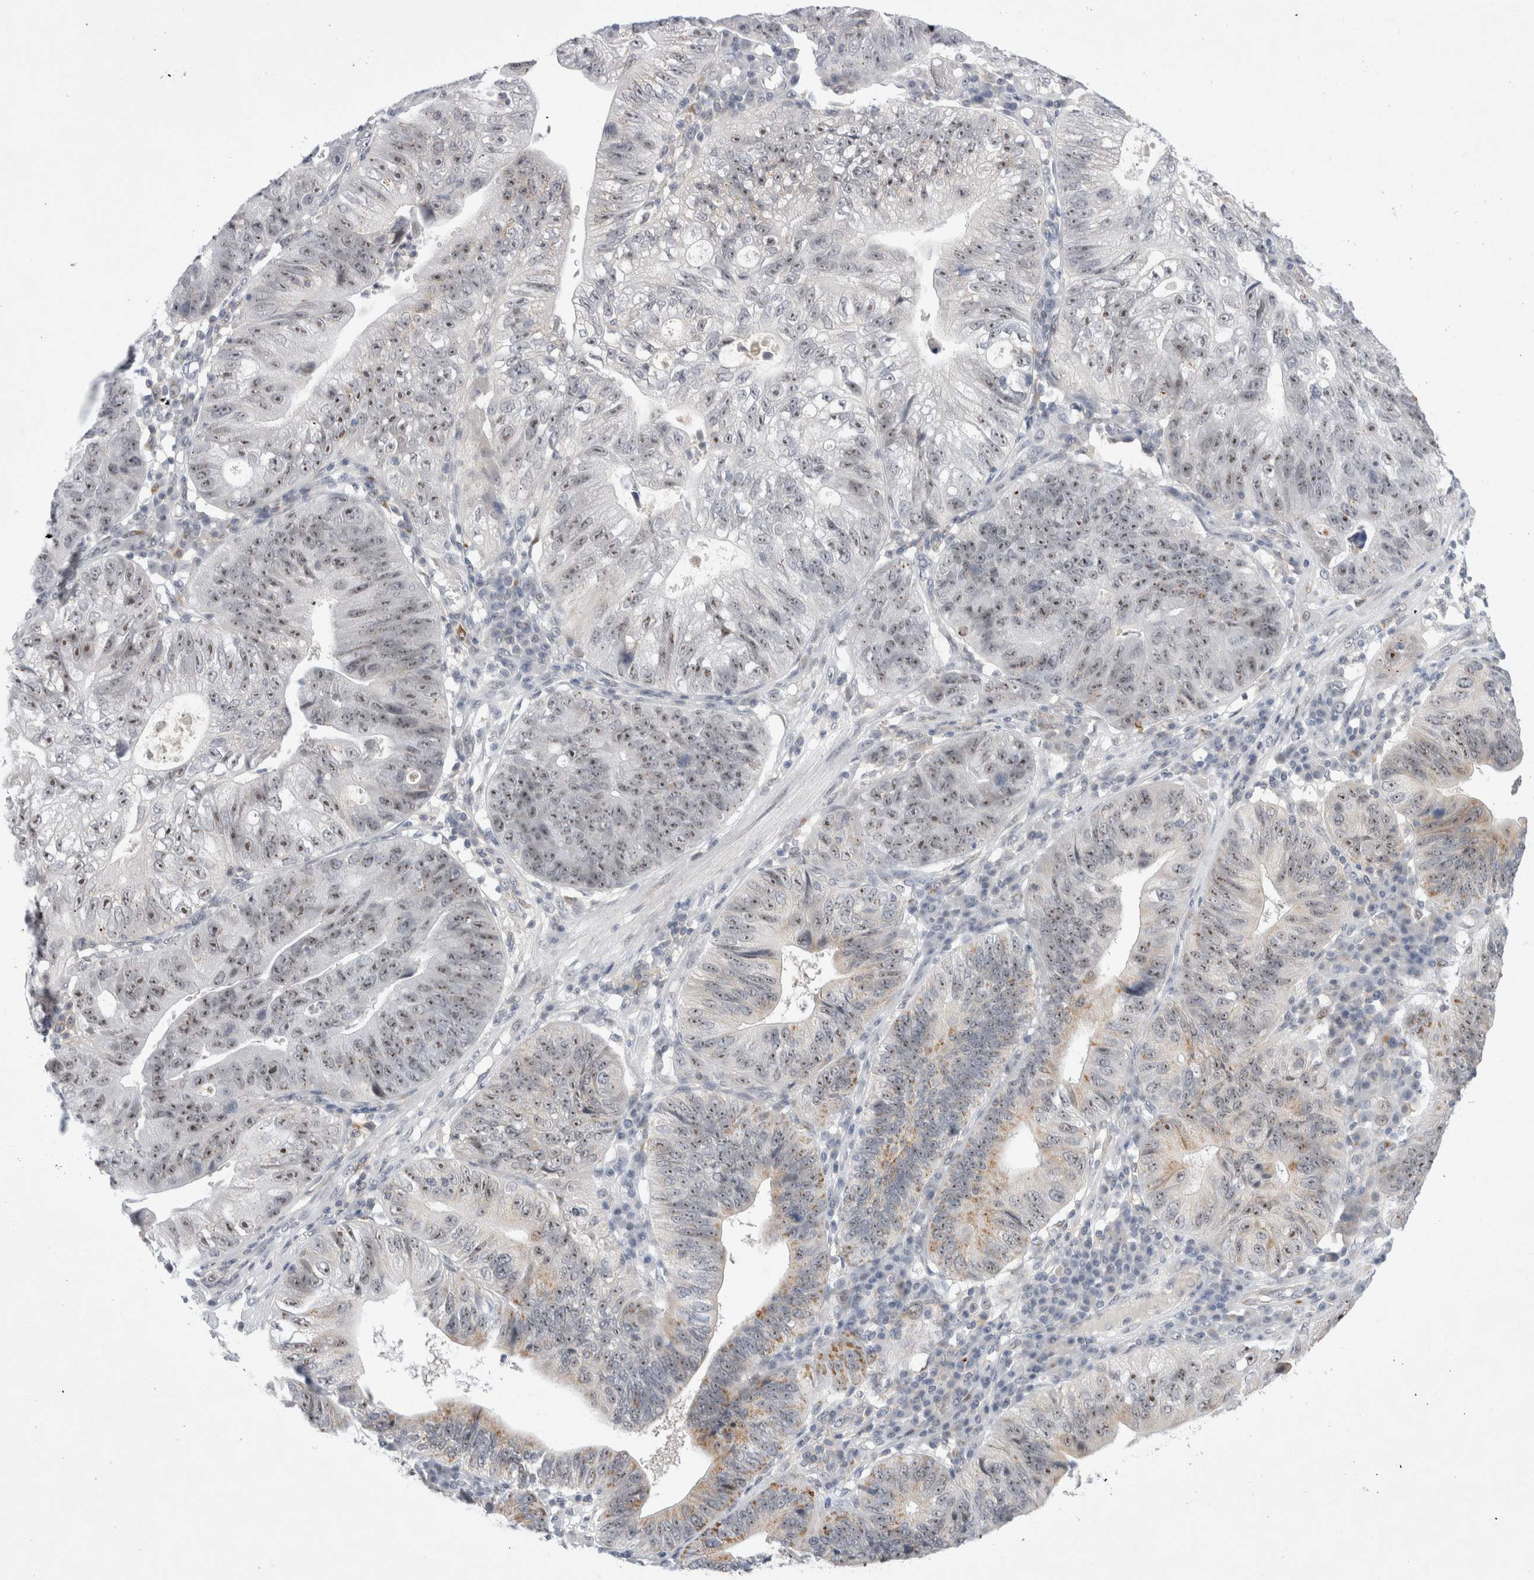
{"staining": {"intensity": "strong", "quantity": "25%-75%", "location": "nuclear"}, "tissue": "stomach cancer", "cell_type": "Tumor cells", "image_type": "cancer", "snomed": [{"axis": "morphology", "description": "Adenocarcinoma, NOS"}, {"axis": "topography", "description": "Stomach"}], "caption": "Tumor cells exhibit high levels of strong nuclear expression in approximately 25%-75% of cells in human stomach adenocarcinoma.", "gene": "CERS5", "patient": {"sex": "male", "age": 59}}